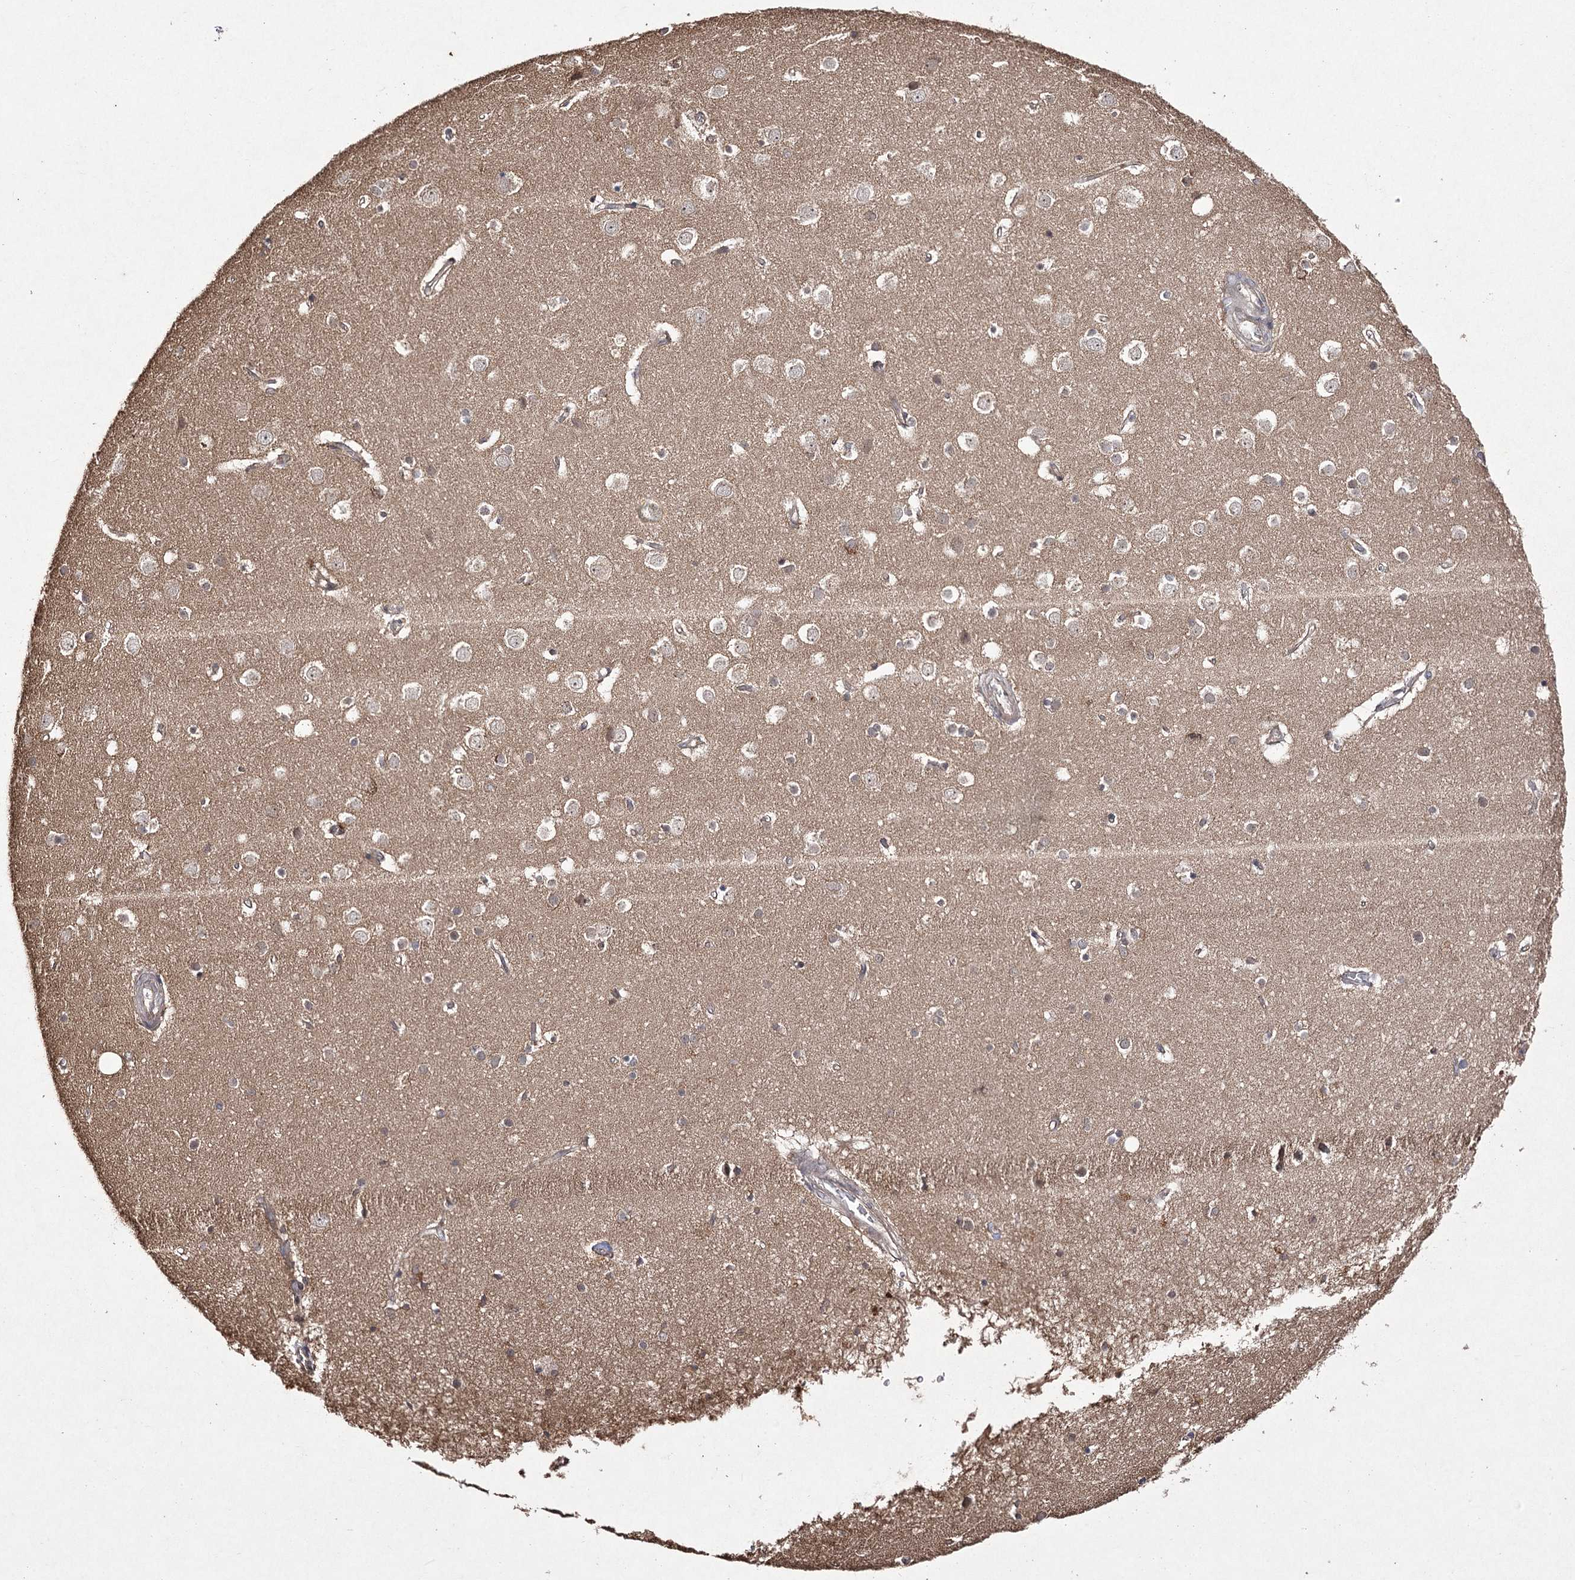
{"staining": {"intensity": "moderate", "quantity": ">75%", "location": "cytoplasmic/membranous"}, "tissue": "cerebral cortex", "cell_type": "Endothelial cells", "image_type": "normal", "snomed": [{"axis": "morphology", "description": "Normal tissue, NOS"}, {"axis": "topography", "description": "Cerebral cortex"}], "caption": "Cerebral cortex stained with a brown dye demonstrates moderate cytoplasmic/membranous positive positivity in about >75% of endothelial cells.", "gene": "FANCL", "patient": {"sex": "male", "age": 54}}